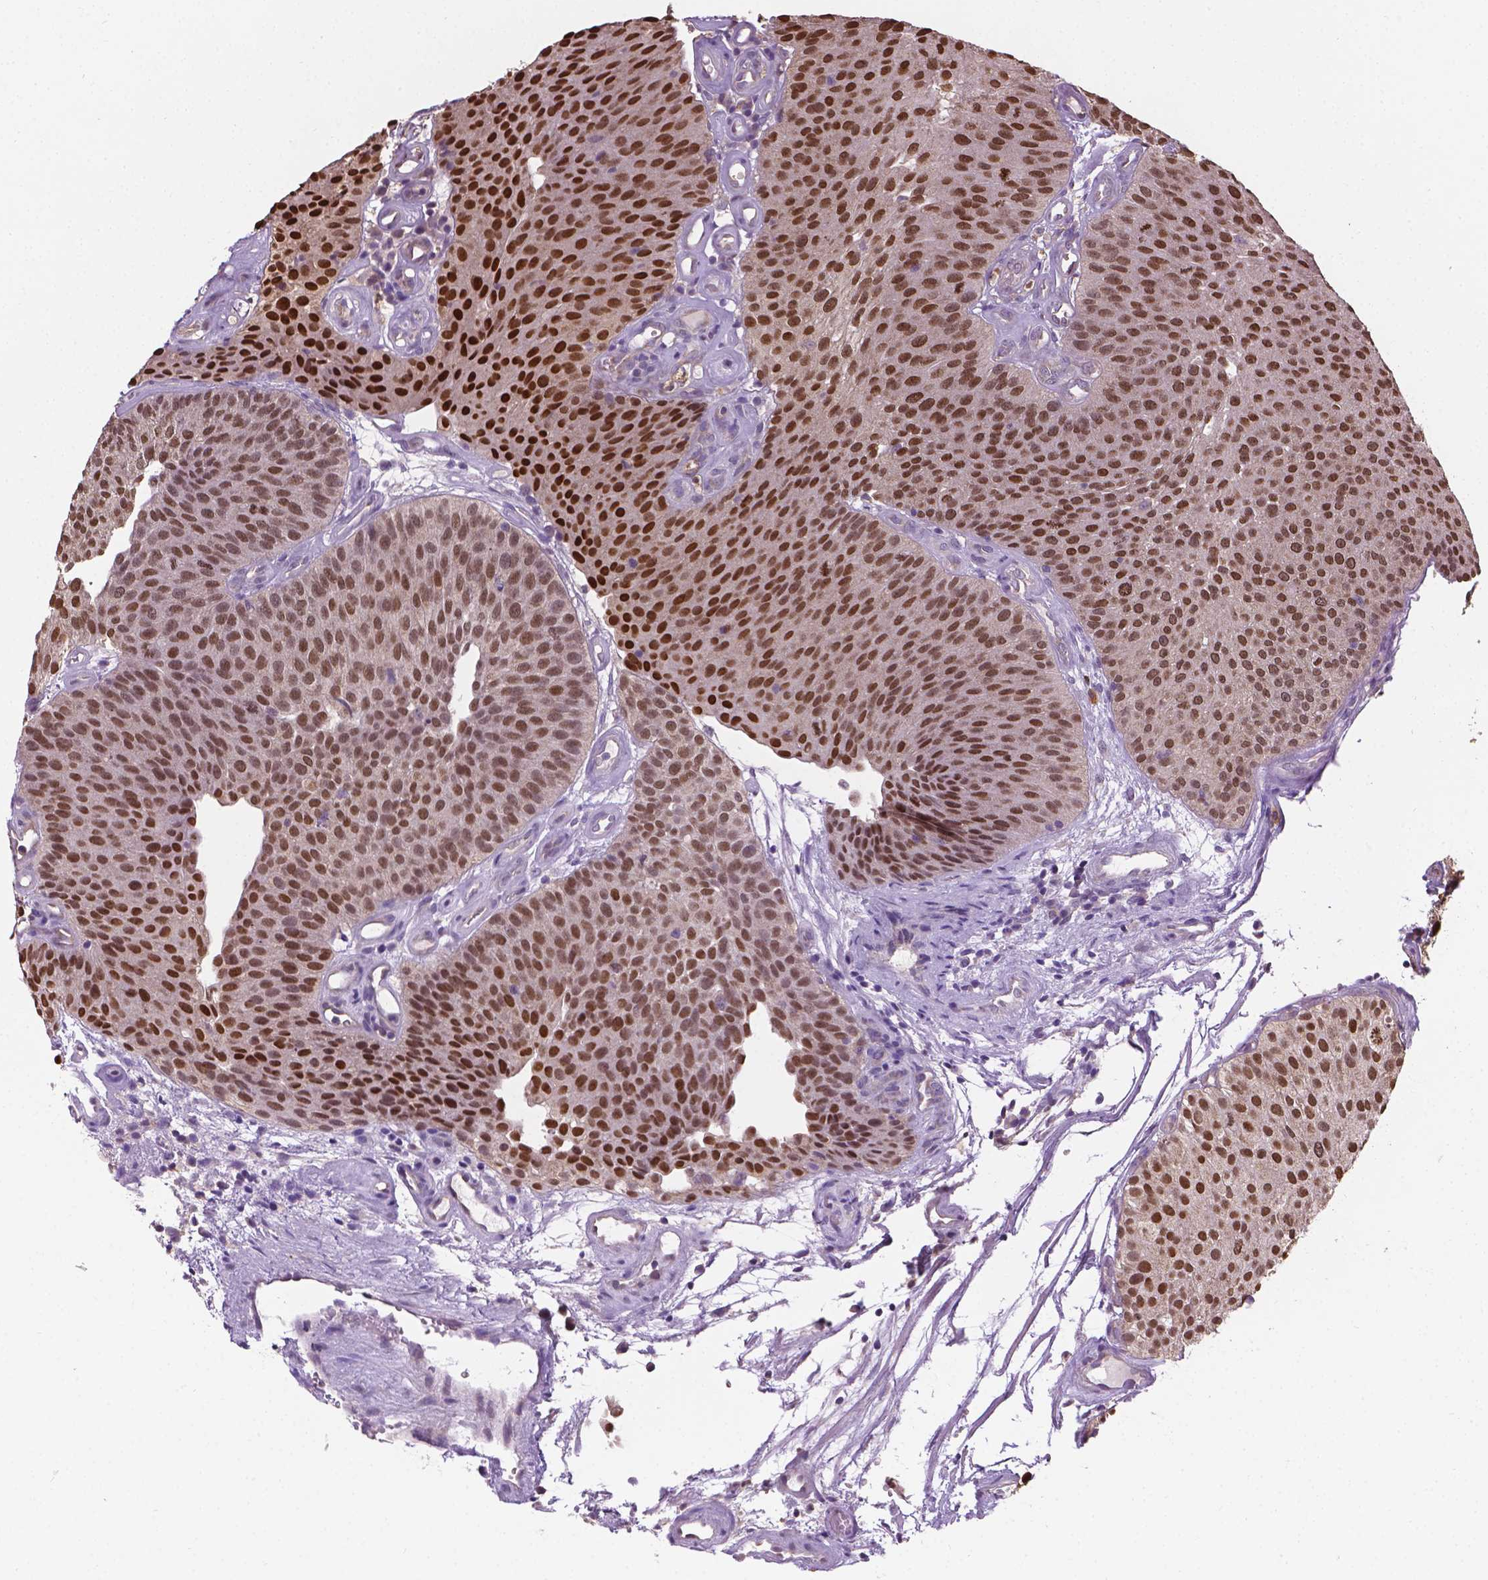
{"staining": {"intensity": "moderate", "quantity": ">75%", "location": "nuclear"}, "tissue": "urothelial cancer", "cell_type": "Tumor cells", "image_type": "cancer", "snomed": [{"axis": "morphology", "description": "Urothelial carcinoma, Low grade"}, {"axis": "topography", "description": "Urinary bladder"}], "caption": "A photomicrograph of human low-grade urothelial carcinoma stained for a protein exhibits moderate nuclear brown staining in tumor cells.", "gene": "IRF6", "patient": {"sex": "female", "age": 87}}